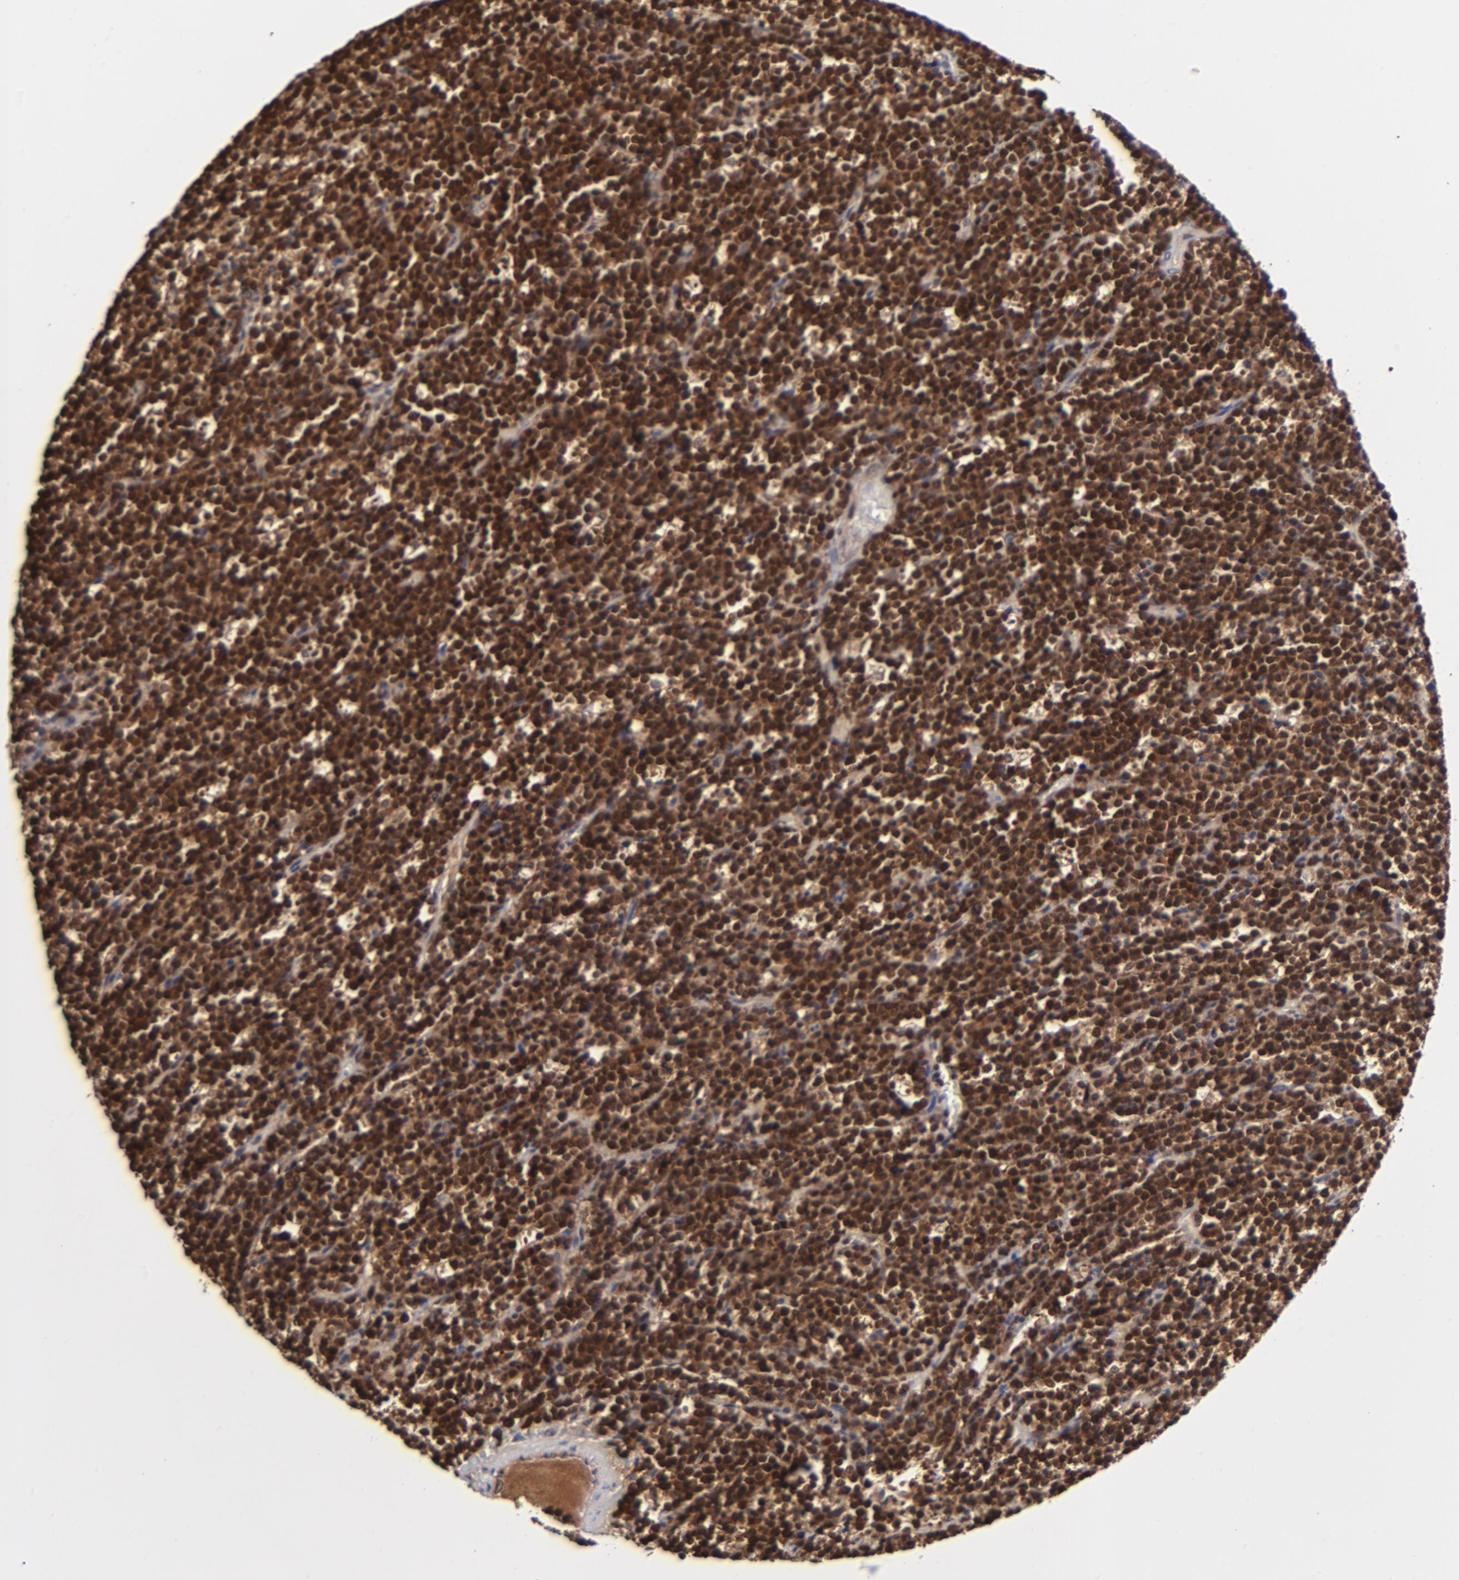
{"staining": {"intensity": "strong", "quantity": ">75%", "location": "cytoplasmic/membranous,nuclear"}, "tissue": "lymphoma", "cell_type": "Tumor cells", "image_type": "cancer", "snomed": [{"axis": "morphology", "description": "Malignant lymphoma, non-Hodgkin's type, High grade"}, {"axis": "topography", "description": "Ovary"}], "caption": "Strong cytoplasmic/membranous and nuclear expression is present in approximately >75% of tumor cells in lymphoma.", "gene": "DCTPP1", "patient": {"sex": "female", "age": 56}}